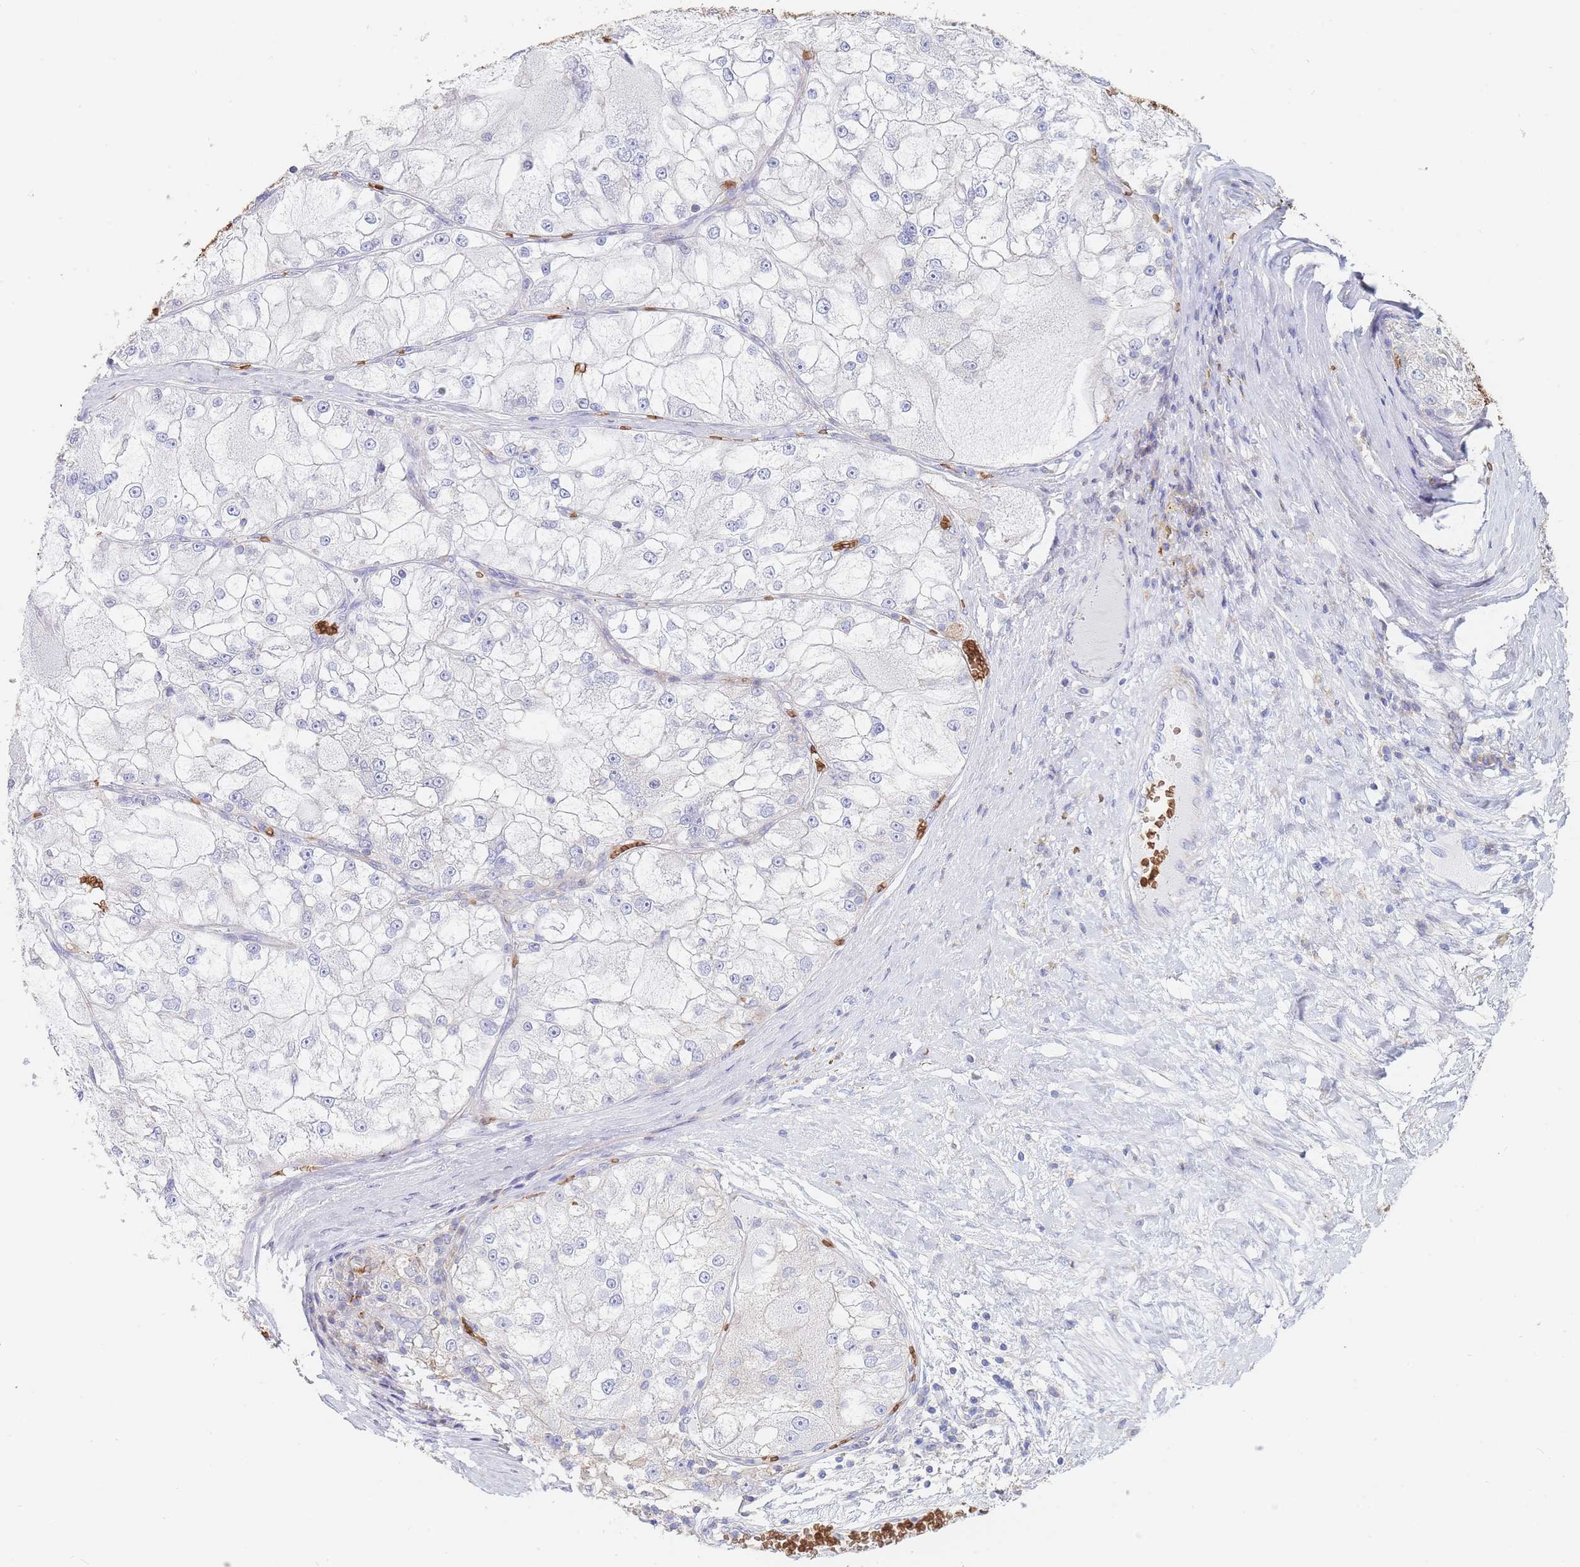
{"staining": {"intensity": "negative", "quantity": "none", "location": "none"}, "tissue": "renal cancer", "cell_type": "Tumor cells", "image_type": "cancer", "snomed": [{"axis": "morphology", "description": "Adenocarcinoma, NOS"}, {"axis": "topography", "description": "Kidney"}], "caption": "IHC image of human renal cancer stained for a protein (brown), which demonstrates no positivity in tumor cells.", "gene": "SLC2A1", "patient": {"sex": "female", "age": 72}}